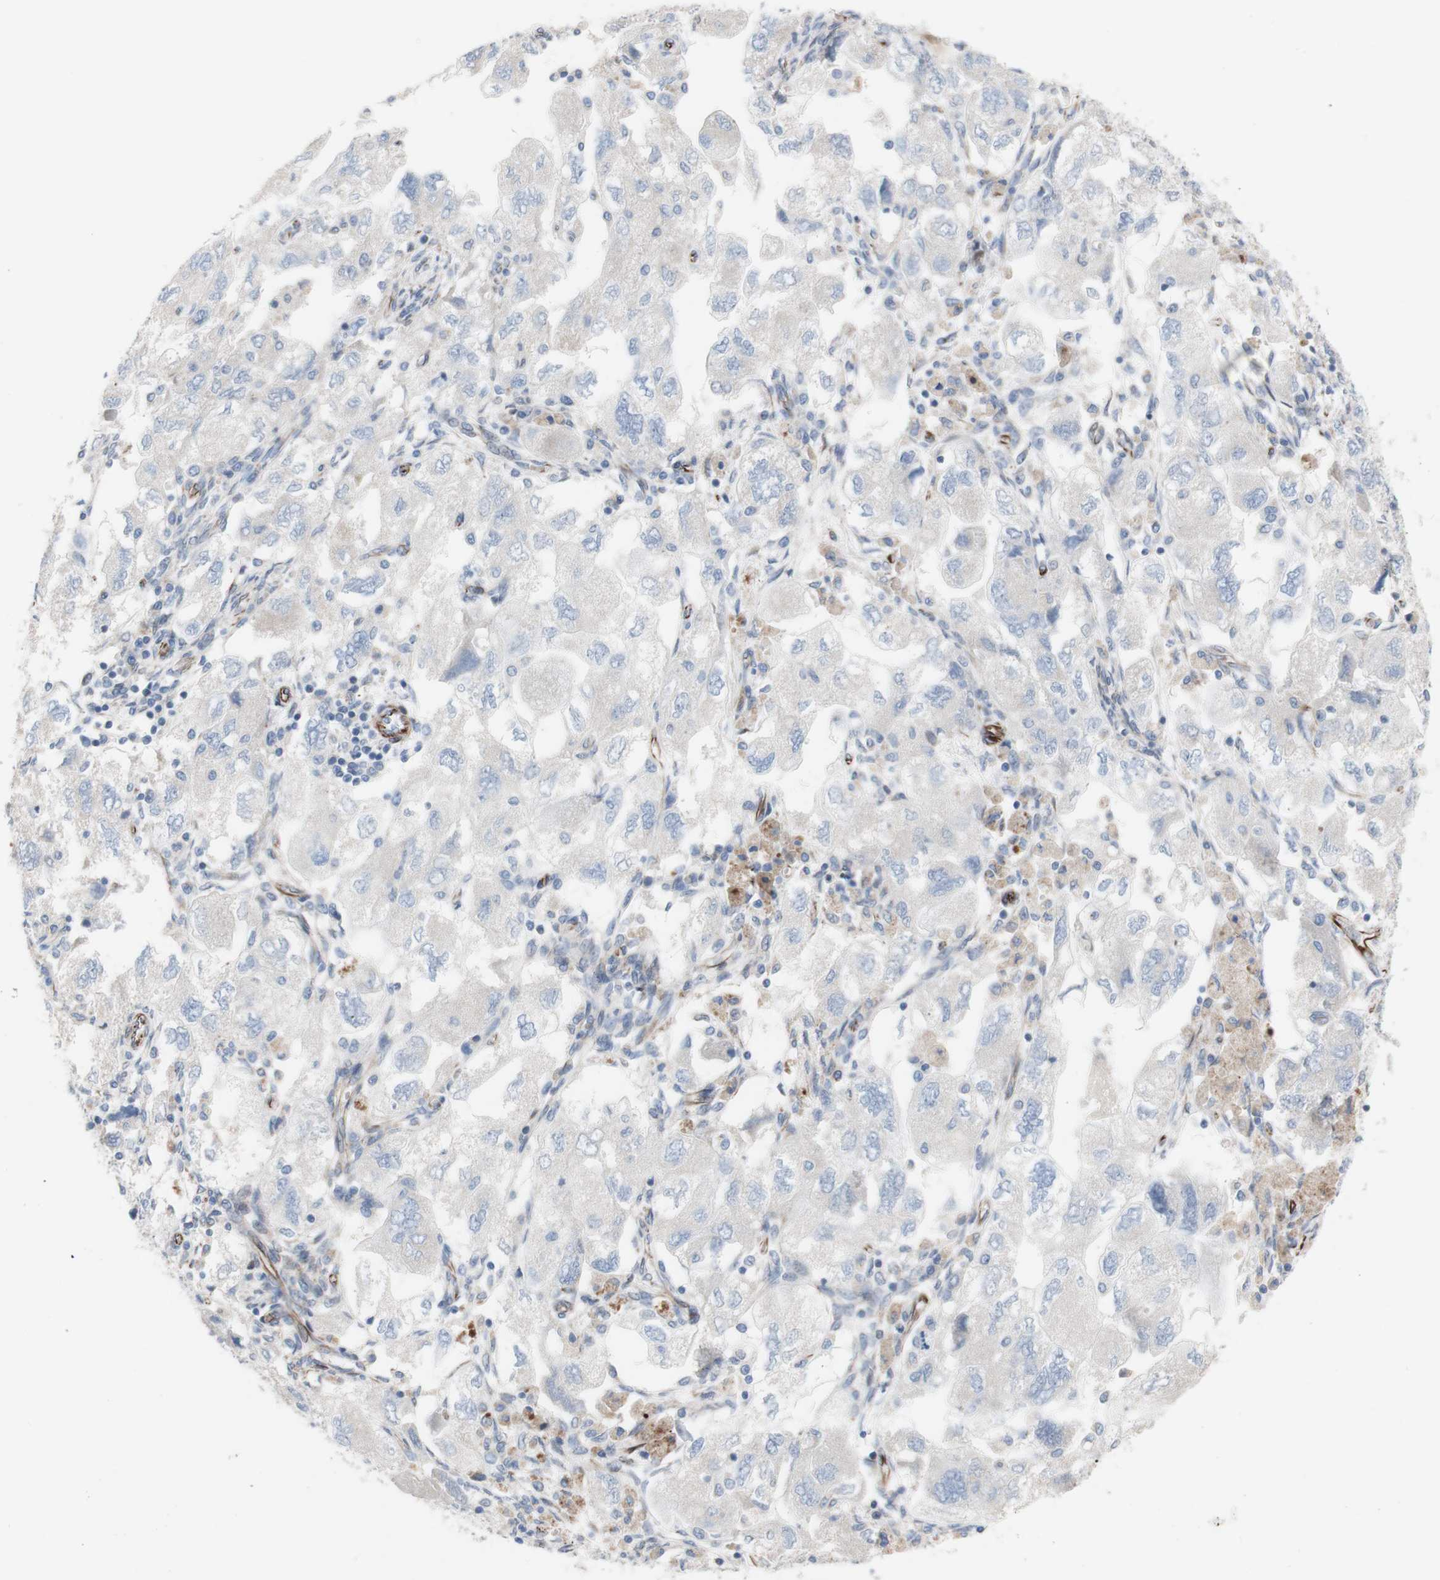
{"staining": {"intensity": "negative", "quantity": "none", "location": "none"}, "tissue": "ovarian cancer", "cell_type": "Tumor cells", "image_type": "cancer", "snomed": [{"axis": "morphology", "description": "Carcinoma, NOS"}, {"axis": "morphology", "description": "Cystadenocarcinoma, serous, NOS"}, {"axis": "topography", "description": "Ovary"}], "caption": "The micrograph reveals no staining of tumor cells in ovarian cancer (serous cystadenocarcinoma). The staining was performed using DAB to visualize the protein expression in brown, while the nuclei were stained in blue with hematoxylin (Magnification: 20x).", "gene": "AGPAT5", "patient": {"sex": "female", "age": 69}}